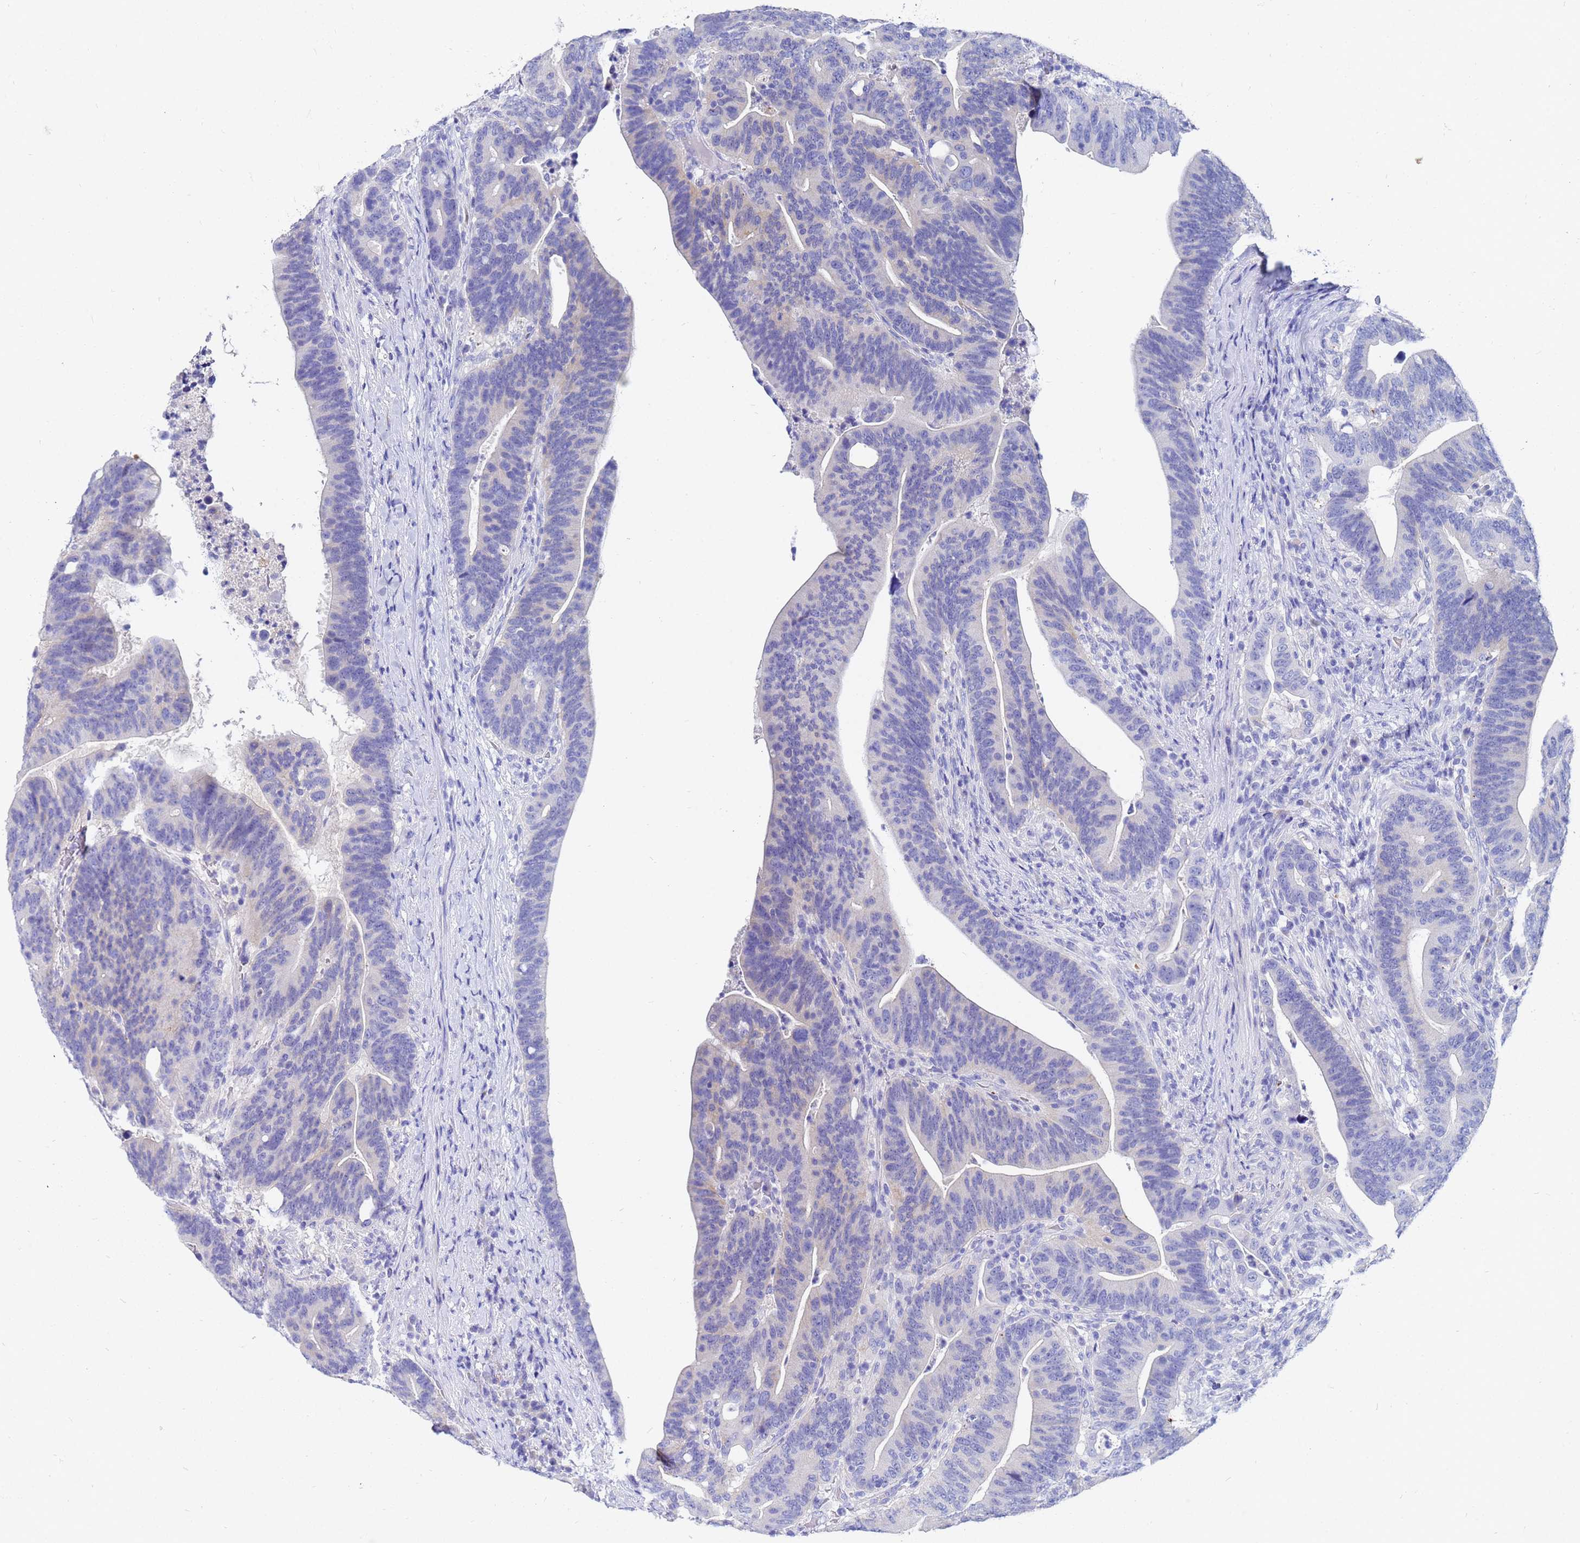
{"staining": {"intensity": "negative", "quantity": "none", "location": "none"}, "tissue": "colorectal cancer", "cell_type": "Tumor cells", "image_type": "cancer", "snomed": [{"axis": "morphology", "description": "Adenocarcinoma, NOS"}, {"axis": "topography", "description": "Colon"}], "caption": "Immunohistochemistry image of neoplastic tissue: colorectal adenocarcinoma stained with DAB shows no significant protein positivity in tumor cells.", "gene": "C2orf72", "patient": {"sex": "female", "age": 66}}